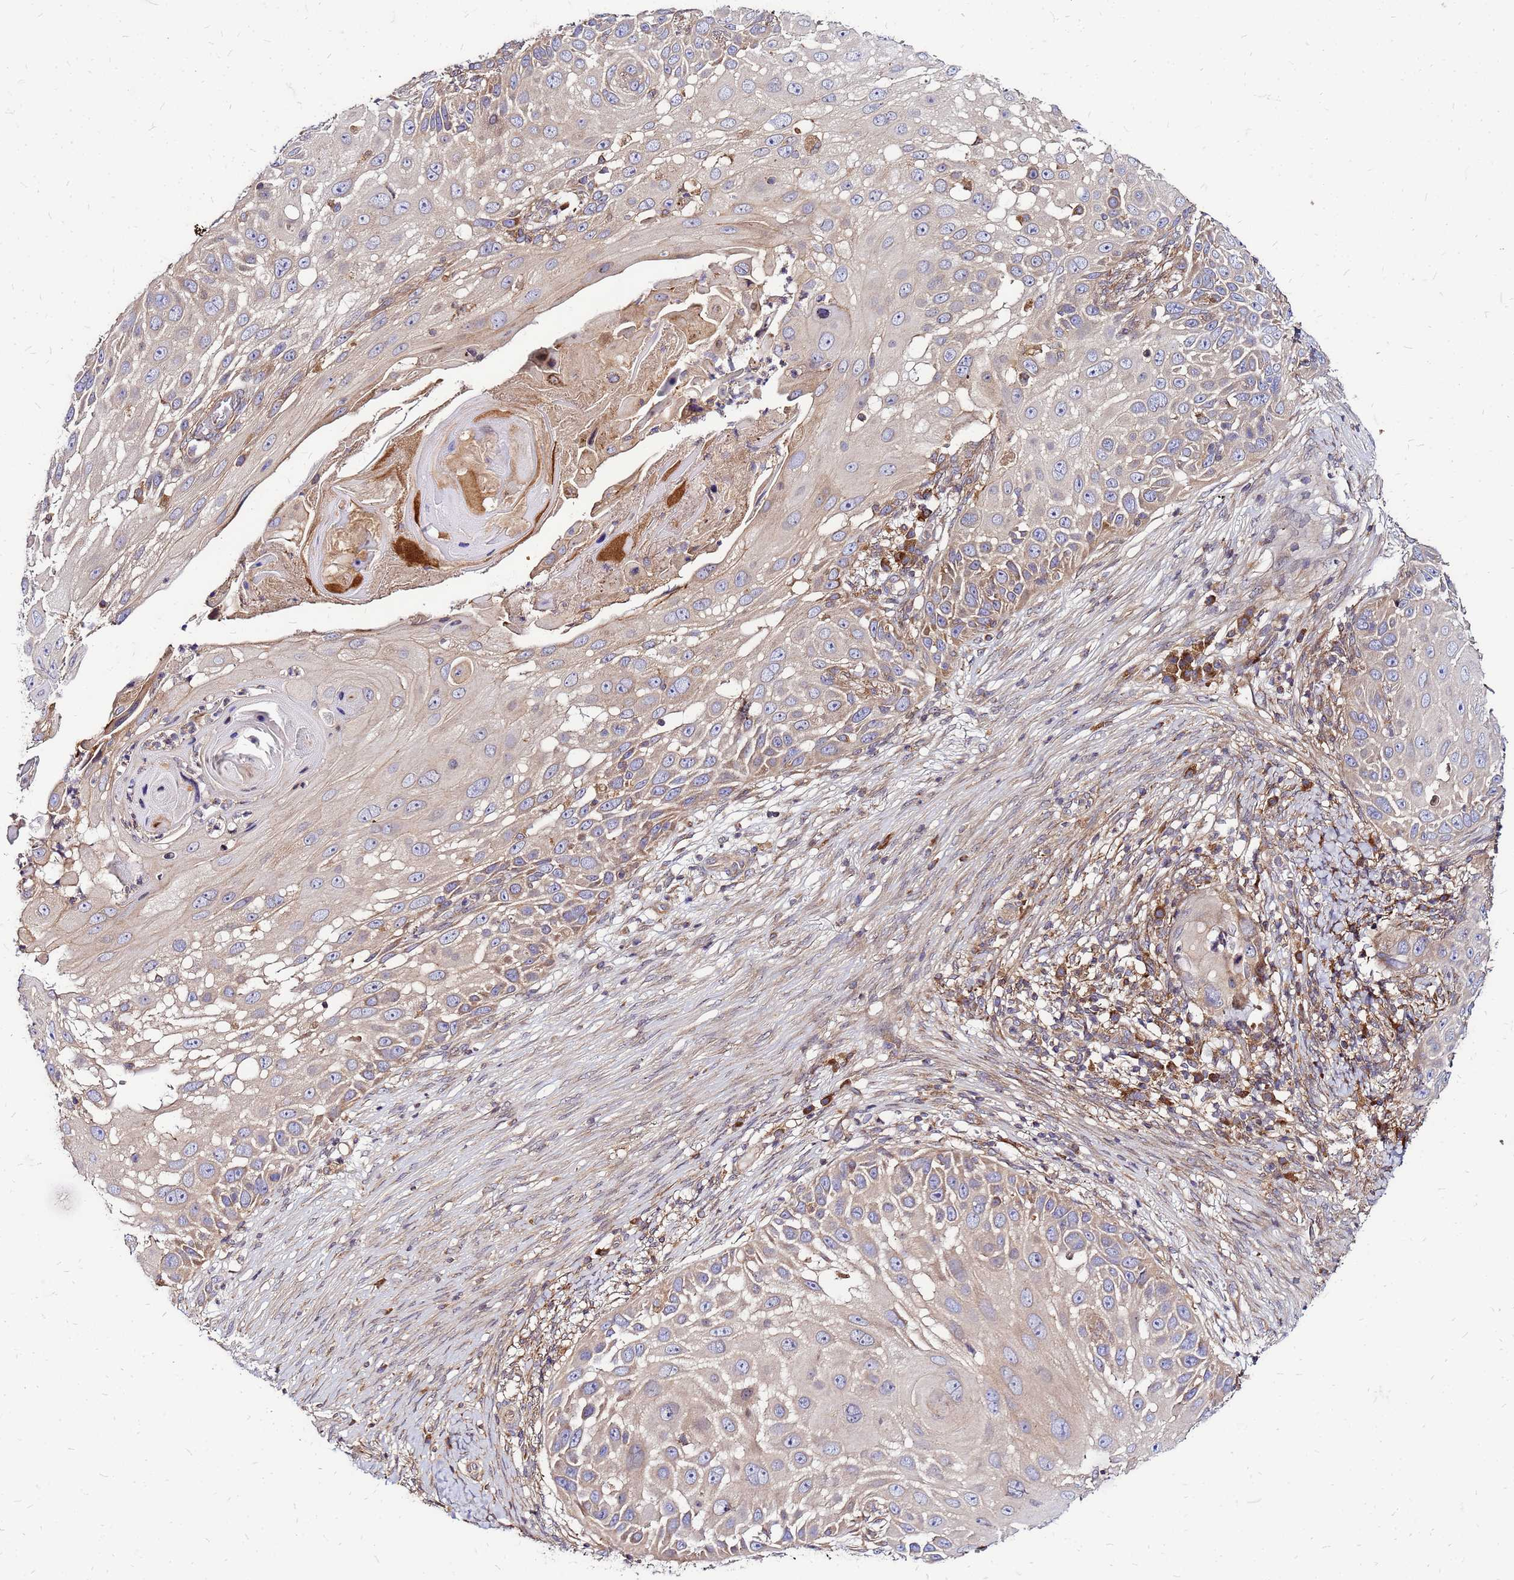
{"staining": {"intensity": "weak", "quantity": "25%-75%", "location": "cytoplasmic/membranous"}, "tissue": "skin cancer", "cell_type": "Tumor cells", "image_type": "cancer", "snomed": [{"axis": "morphology", "description": "Squamous cell carcinoma, NOS"}, {"axis": "topography", "description": "Skin"}], "caption": "Immunohistochemistry (IHC) (DAB (3,3'-diaminobenzidine)) staining of skin cancer exhibits weak cytoplasmic/membranous protein staining in approximately 25%-75% of tumor cells.", "gene": "CYBC1", "patient": {"sex": "female", "age": 44}}